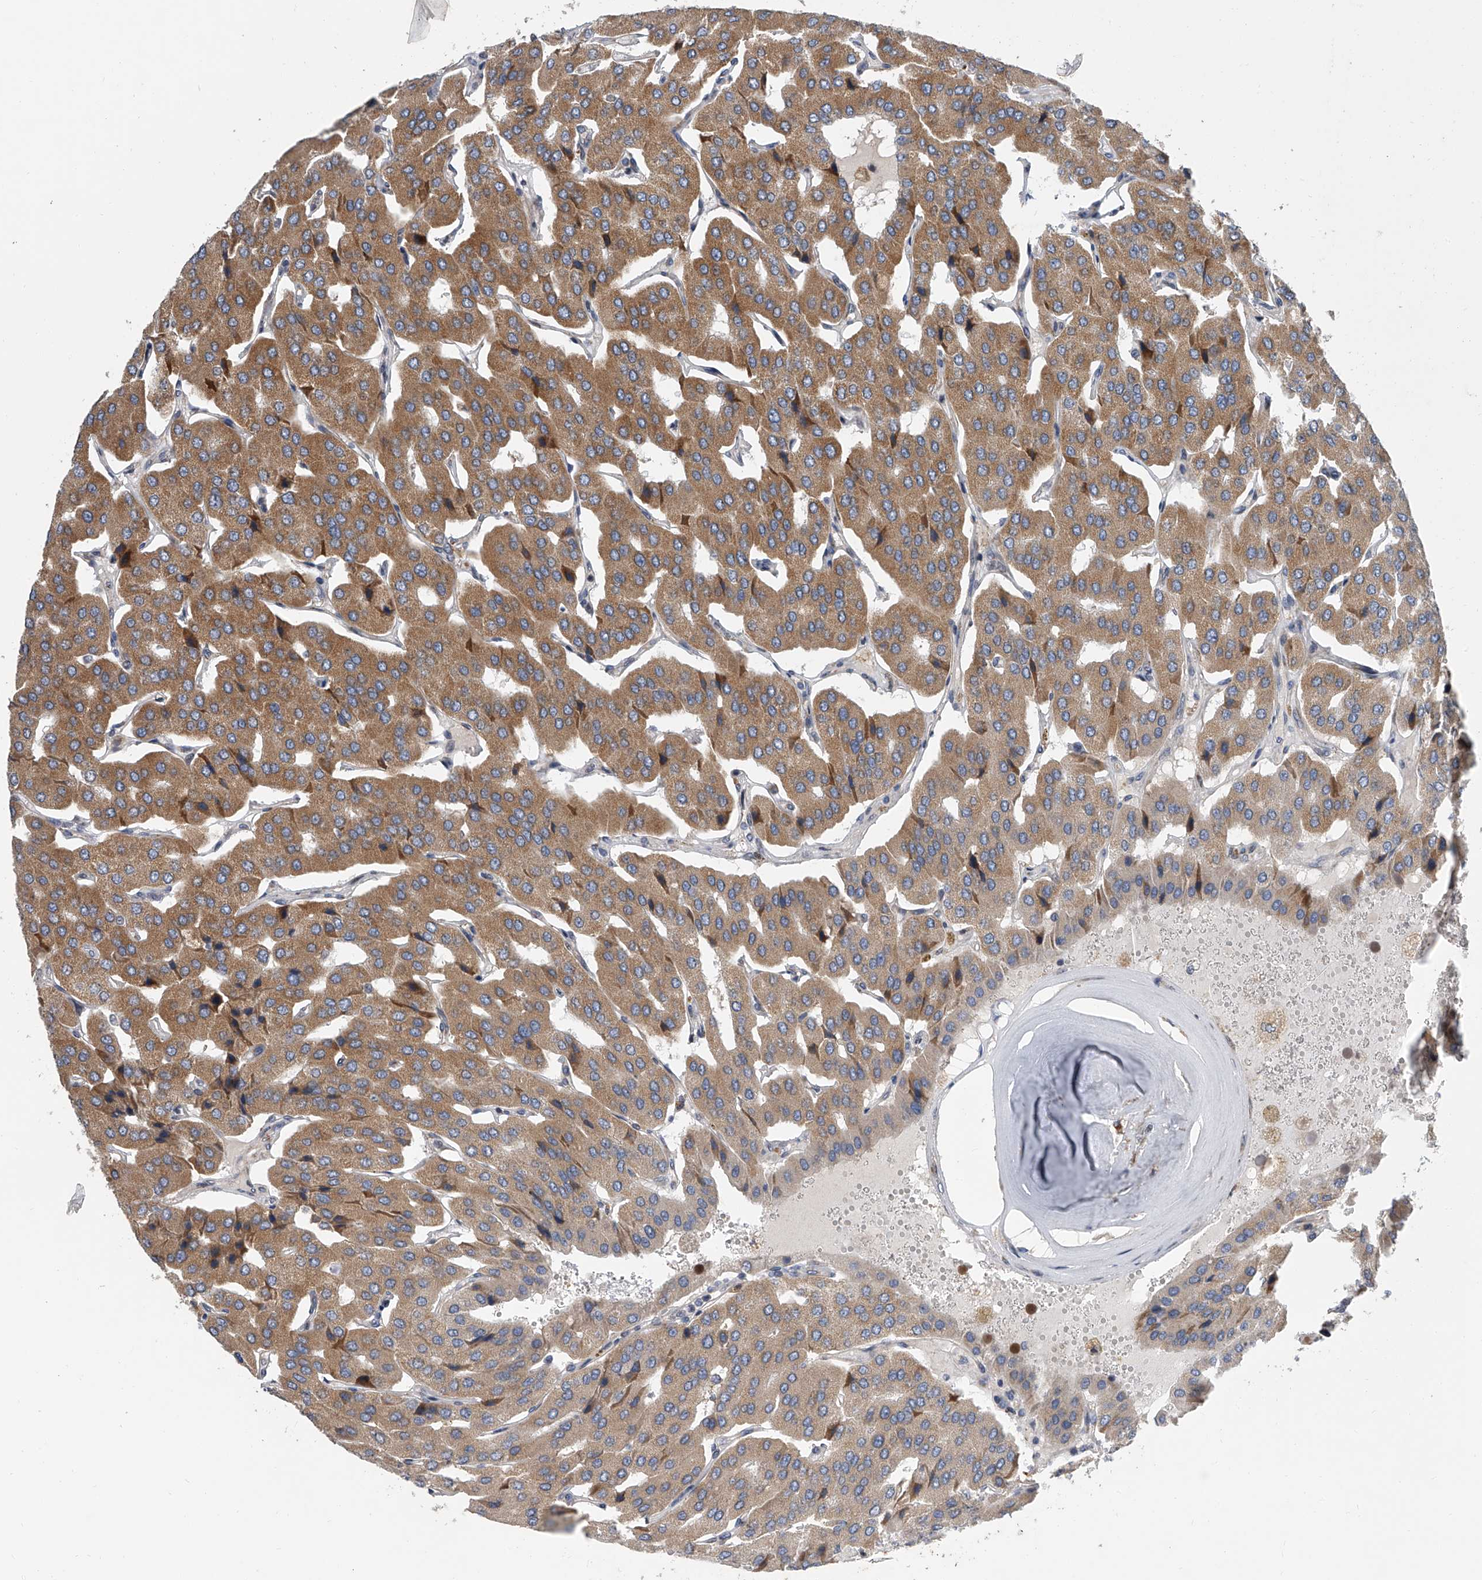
{"staining": {"intensity": "moderate", "quantity": ">75%", "location": "cytoplasmic/membranous"}, "tissue": "parathyroid gland", "cell_type": "Glandular cells", "image_type": "normal", "snomed": [{"axis": "morphology", "description": "Normal tissue, NOS"}, {"axis": "morphology", "description": "Adenoma, NOS"}, {"axis": "topography", "description": "Parathyroid gland"}], "caption": "A brown stain labels moderate cytoplasmic/membranous expression of a protein in glandular cells of unremarkable human parathyroid gland. Nuclei are stained in blue.", "gene": "DLGAP2", "patient": {"sex": "female", "age": 86}}